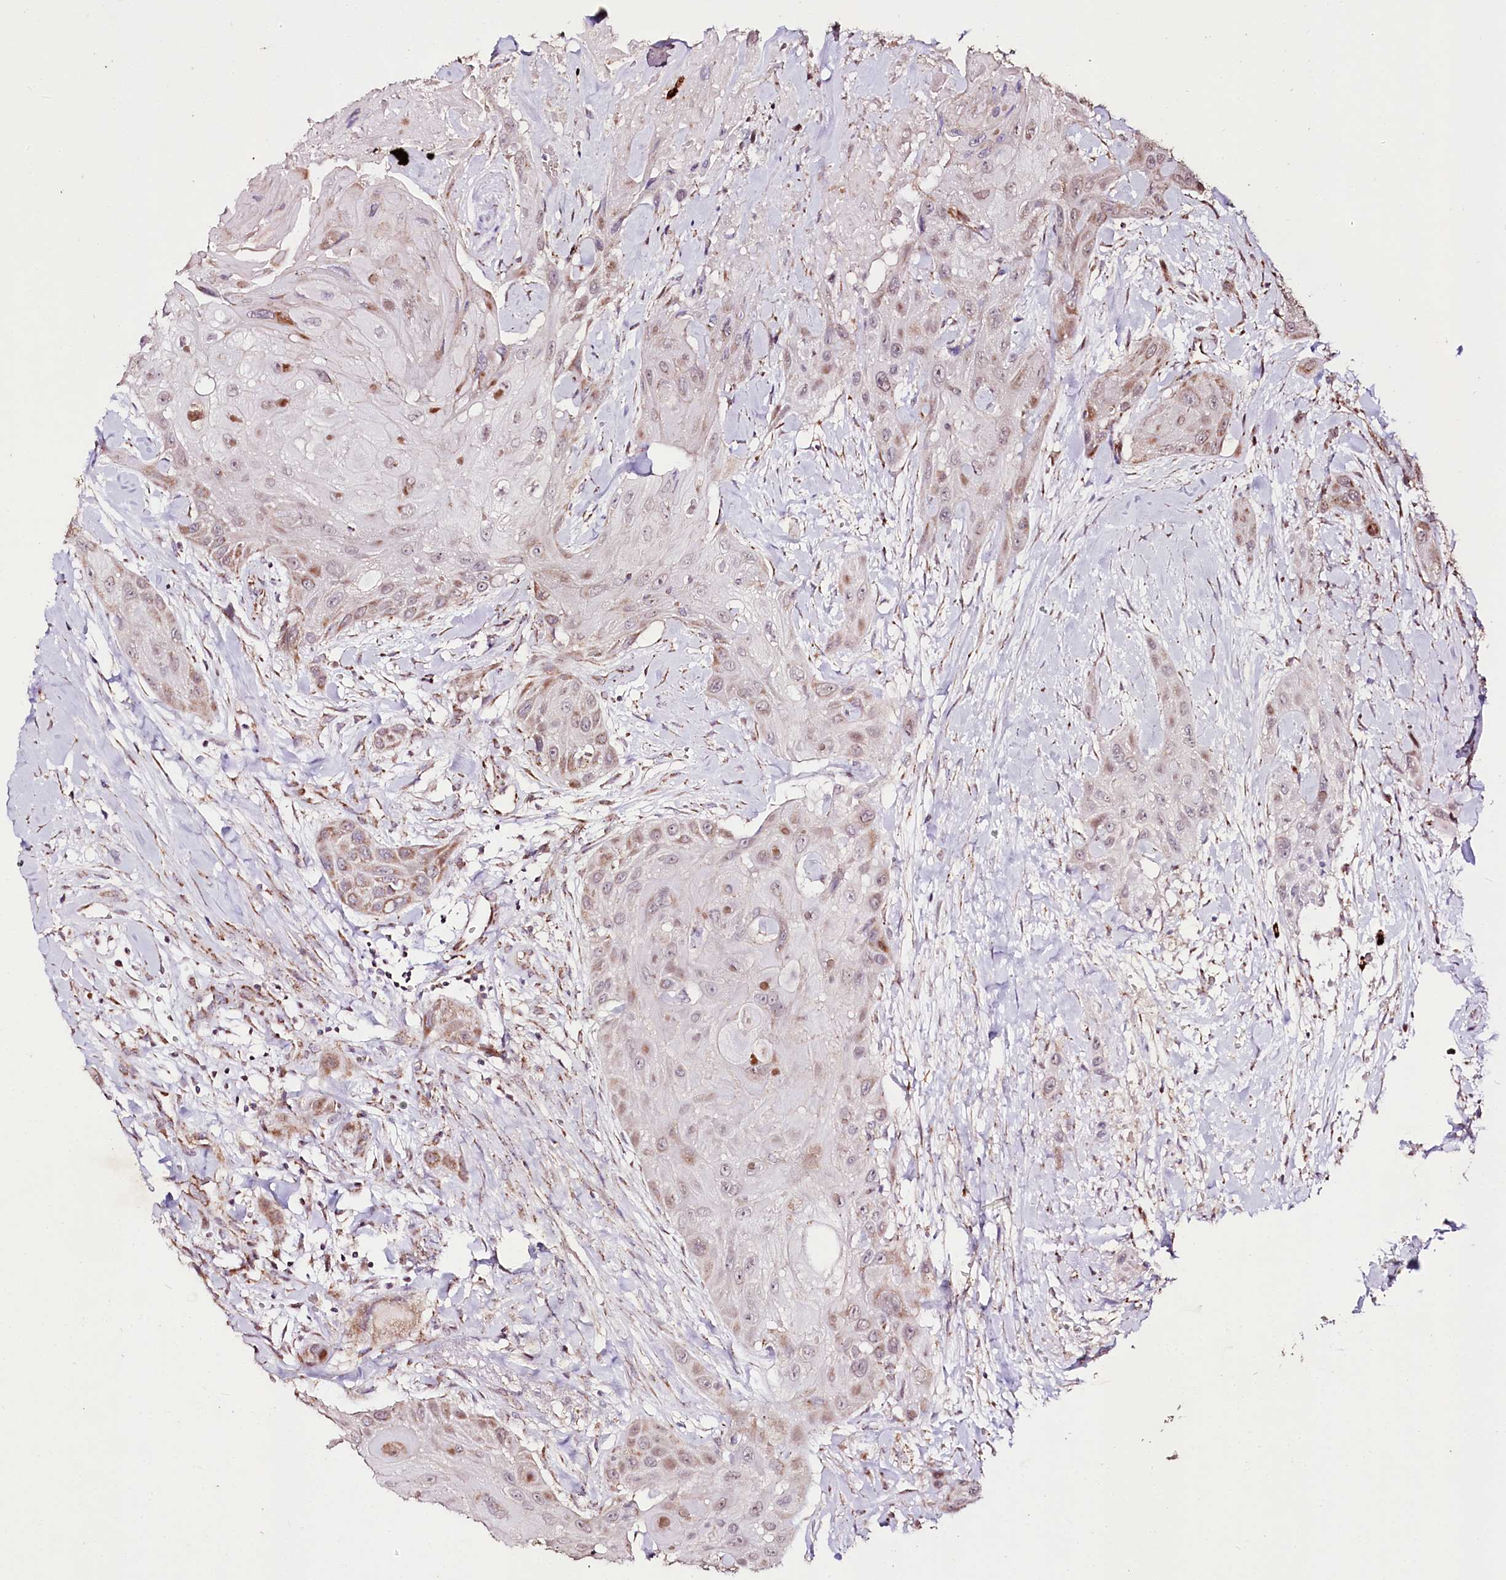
{"staining": {"intensity": "weak", "quantity": "25%-75%", "location": "cytoplasmic/membranous,nuclear"}, "tissue": "head and neck cancer", "cell_type": "Tumor cells", "image_type": "cancer", "snomed": [{"axis": "morphology", "description": "Squamous cell carcinoma, NOS"}, {"axis": "topography", "description": "Head-Neck"}], "caption": "Head and neck cancer (squamous cell carcinoma) tissue exhibits weak cytoplasmic/membranous and nuclear expression in approximately 25%-75% of tumor cells", "gene": "CARD19", "patient": {"sex": "male", "age": 81}}